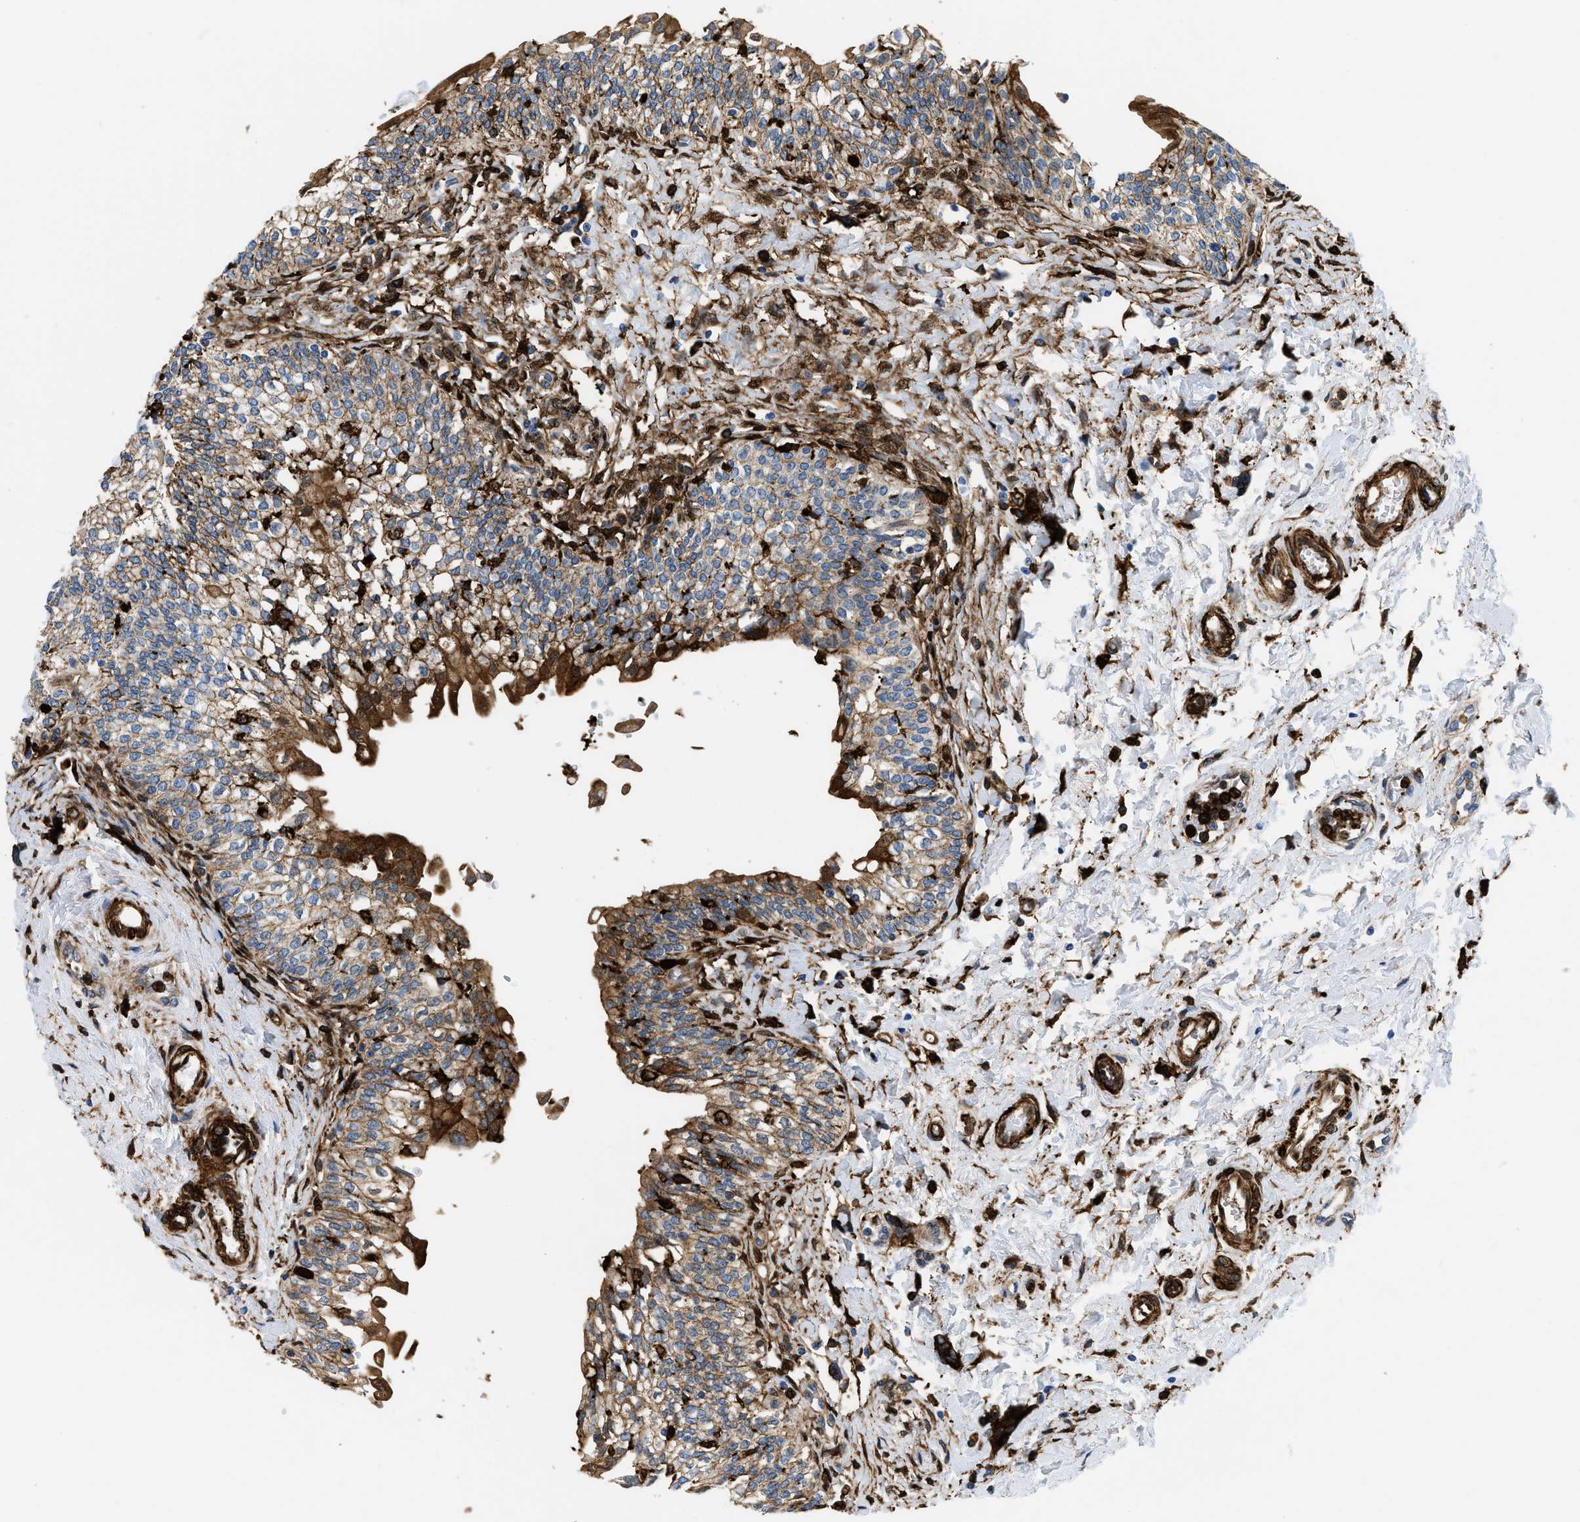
{"staining": {"intensity": "moderate", "quantity": ">75%", "location": "cytoplasmic/membranous"}, "tissue": "urinary bladder", "cell_type": "Urothelial cells", "image_type": "normal", "snomed": [{"axis": "morphology", "description": "Normal tissue, NOS"}, {"axis": "topography", "description": "Urinary bladder"}], "caption": "Protein staining demonstrates moderate cytoplasmic/membranous positivity in about >75% of urothelial cells in benign urinary bladder. (Stains: DAB in brown, nuclei in blue, Microscopy: brightfield microscopy at high magnification).", "gene": "GSN", "patient": {"sex": "male", "age": 55}}